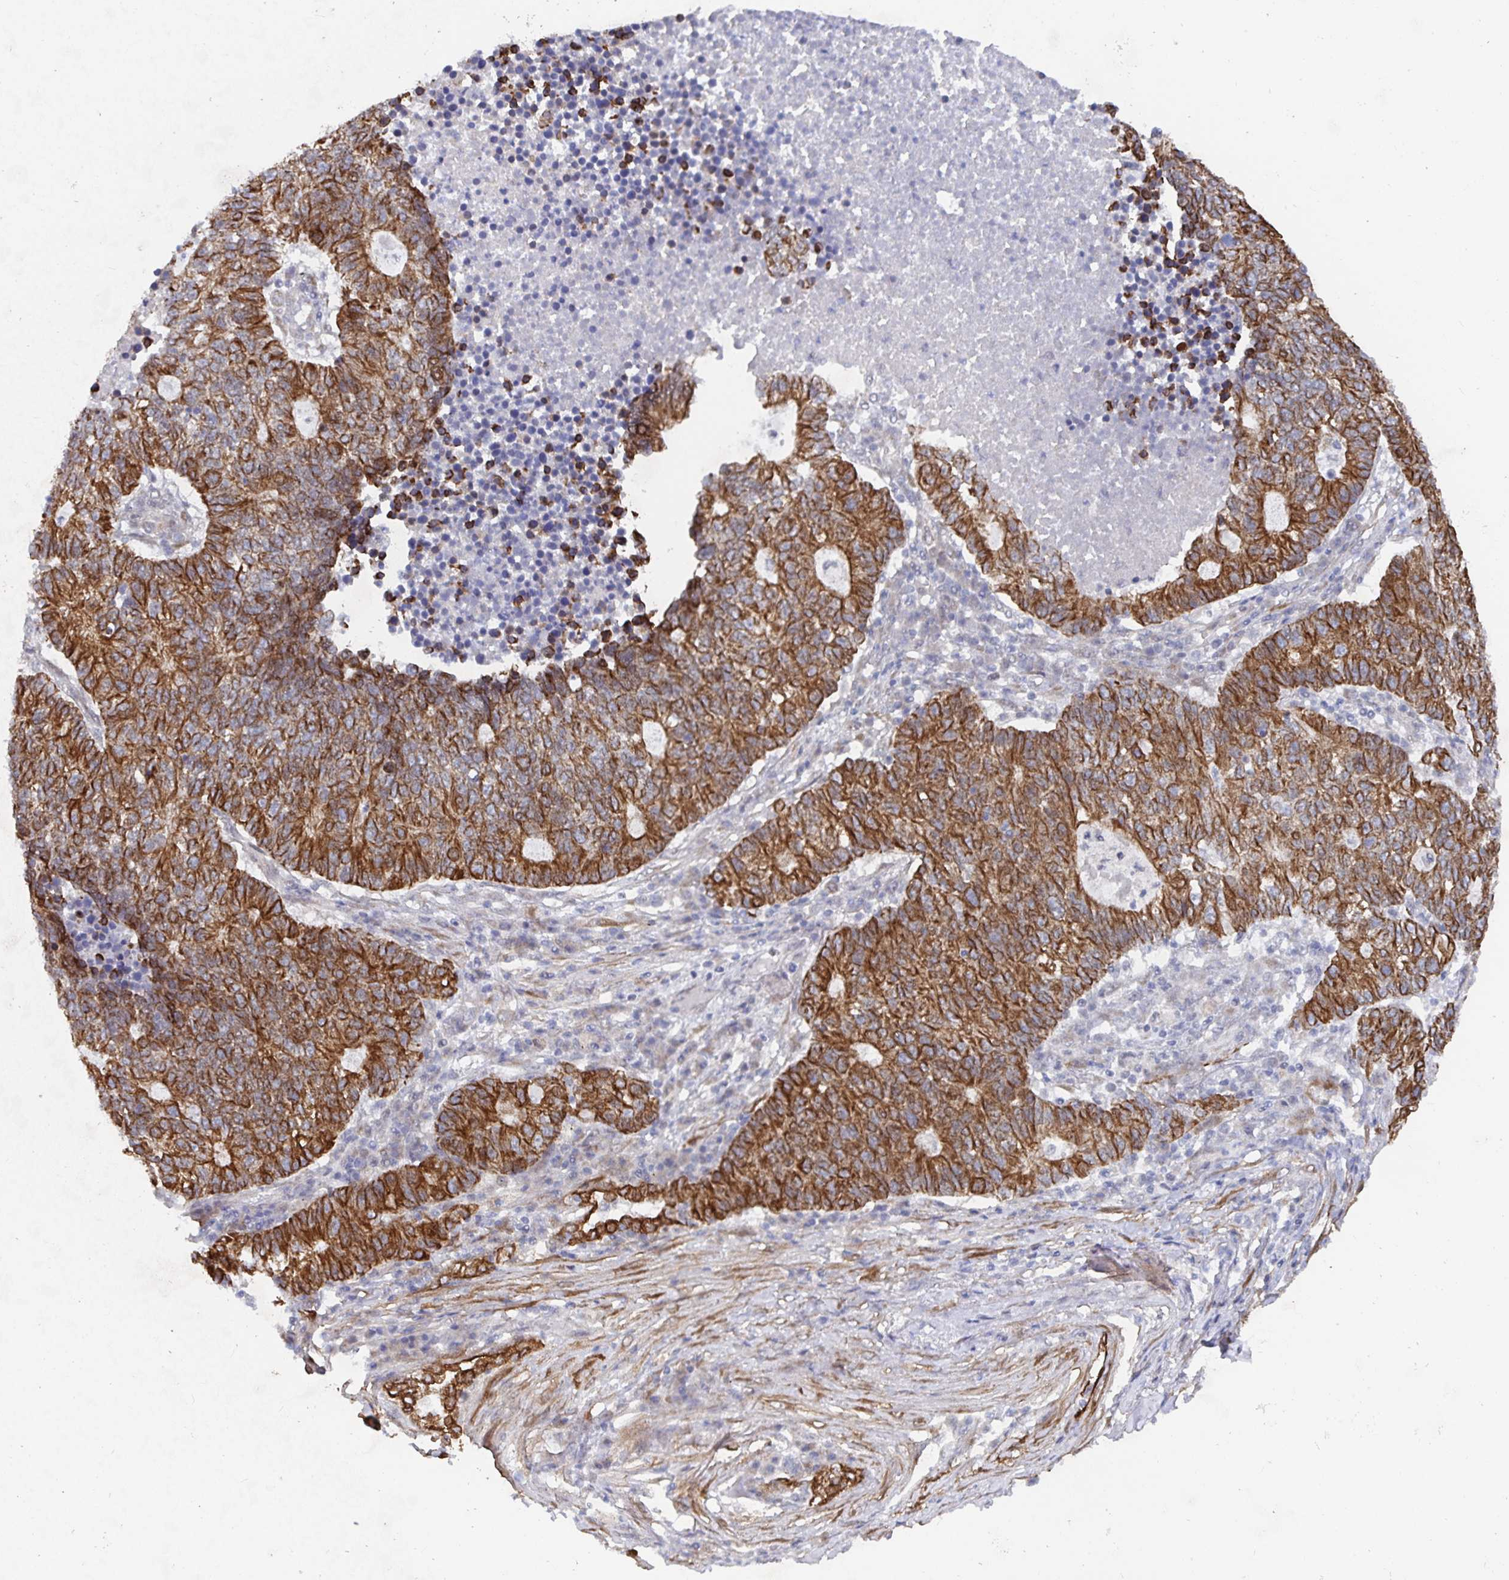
{"staining": {"intensity": "strong", "quantity": "25%-75%", "location": "cytoplasmic/membranous"}, "tissue": "lung cancer", "cell_type": "Tumor cells", "image_type": "cancer", "snomed": [{"axis": "morphology", "description": "Adenocarcinoma, NOS"}, {"axis": "topography", "description": "Lung"}], "caption": "Tumor cells show strong cytoplasmic/membranous expression in about 25%-75% of cells in adenocarcinoma (lung).", "gene": "ZIK1", "patient": {"sex": "male", "age": 57}}